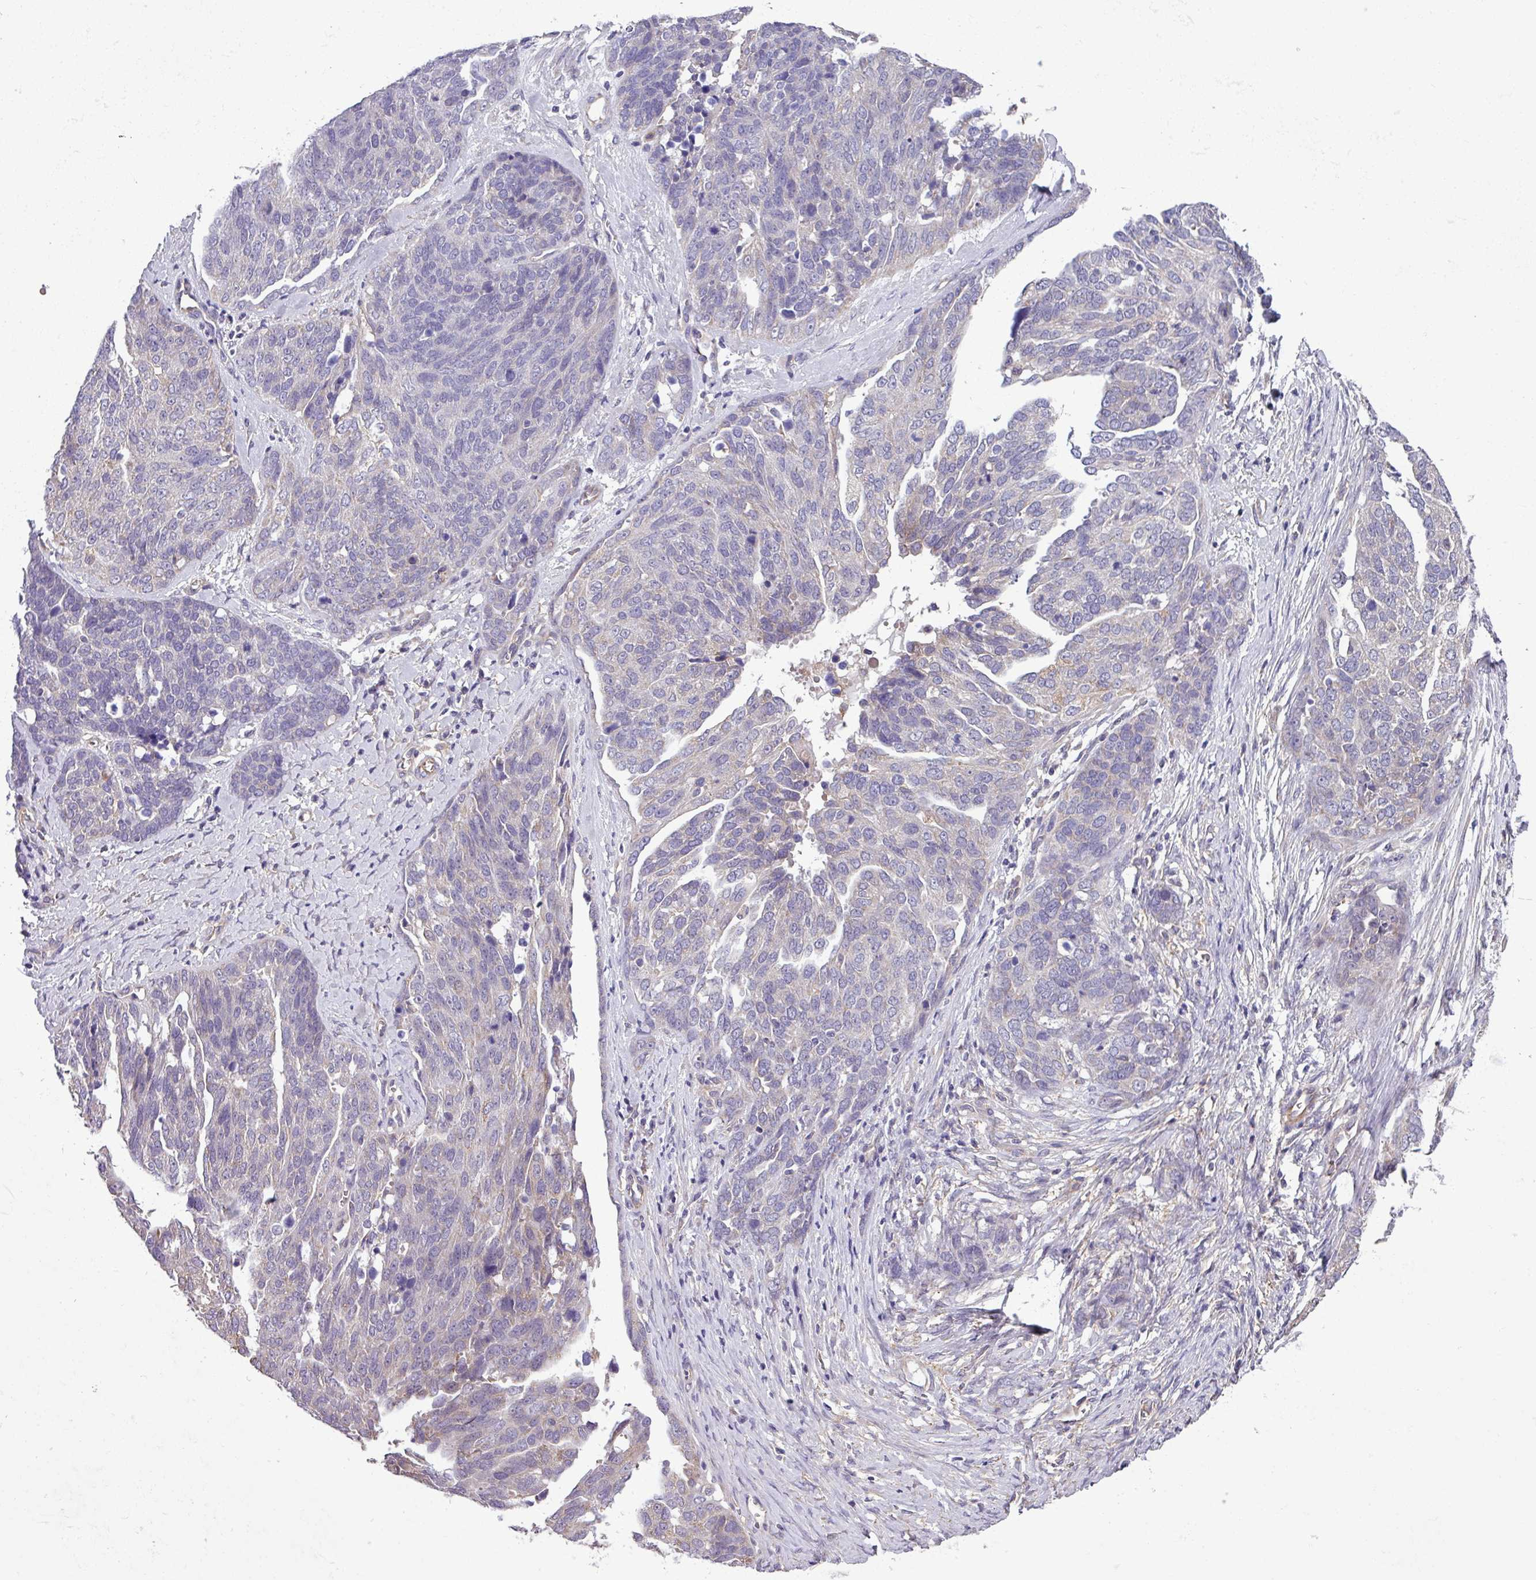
{"staining": {"intensity": "negative", "quantity": "none", "location": "none"}, "tissue": "ovarian cancer", "cell_type": "Tumor cells", "image_type": "cancer", "snomed": [{"axis": "morphology", "description": "Cystadenocarcinoma, serous, NOS"}, {"axis": "topography", "description": "Ovary"}], "caption": "Tumor cells are negative for protein expression in human ovarian cancer (serous cystadenocarcinoma).", "gene": "SLC23A2", "patient": {"sex": "female", "age": 44}}